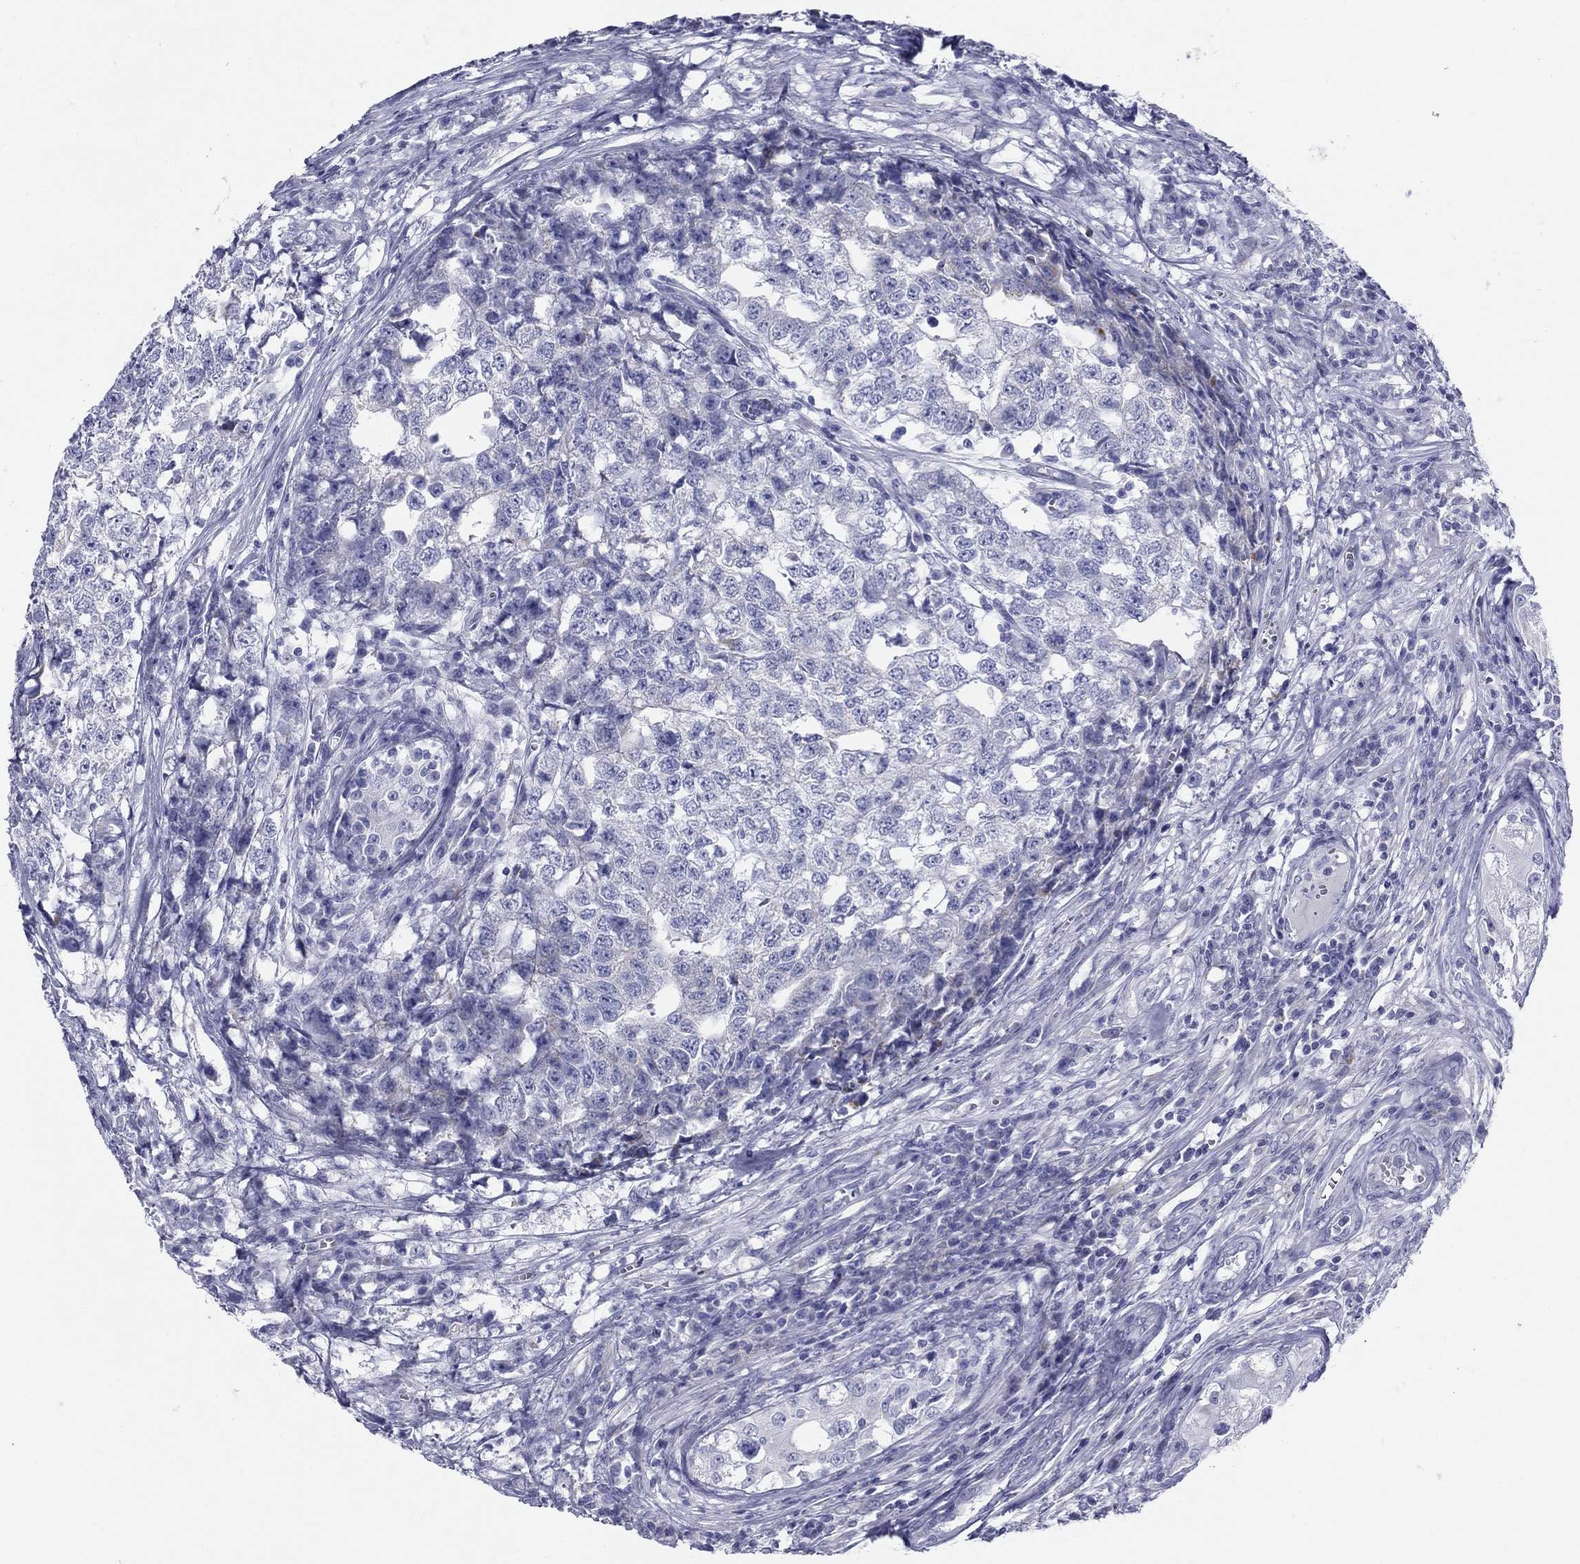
{"staining": {"intensity": "negative", "quantity": "none", "location": "none"}, "tissue": "testis cancer", "cell_type": "Tumor cells", "image_type": "cancer", "snomed": [{"axis": "morphology", "description": "Seminoma, NOS"}, {"axis": "morphology", "description": "Carcinoma, Embryonal, NOS"}, {"axis": "topography", "description": "Testis"}], "caption": "An IHC photomicrograph of testis cancer is shown. There is no staining in tumor cells of testis cancer.", "gene": "ZP2", "patient": {"sex": "male", "age": 22}}